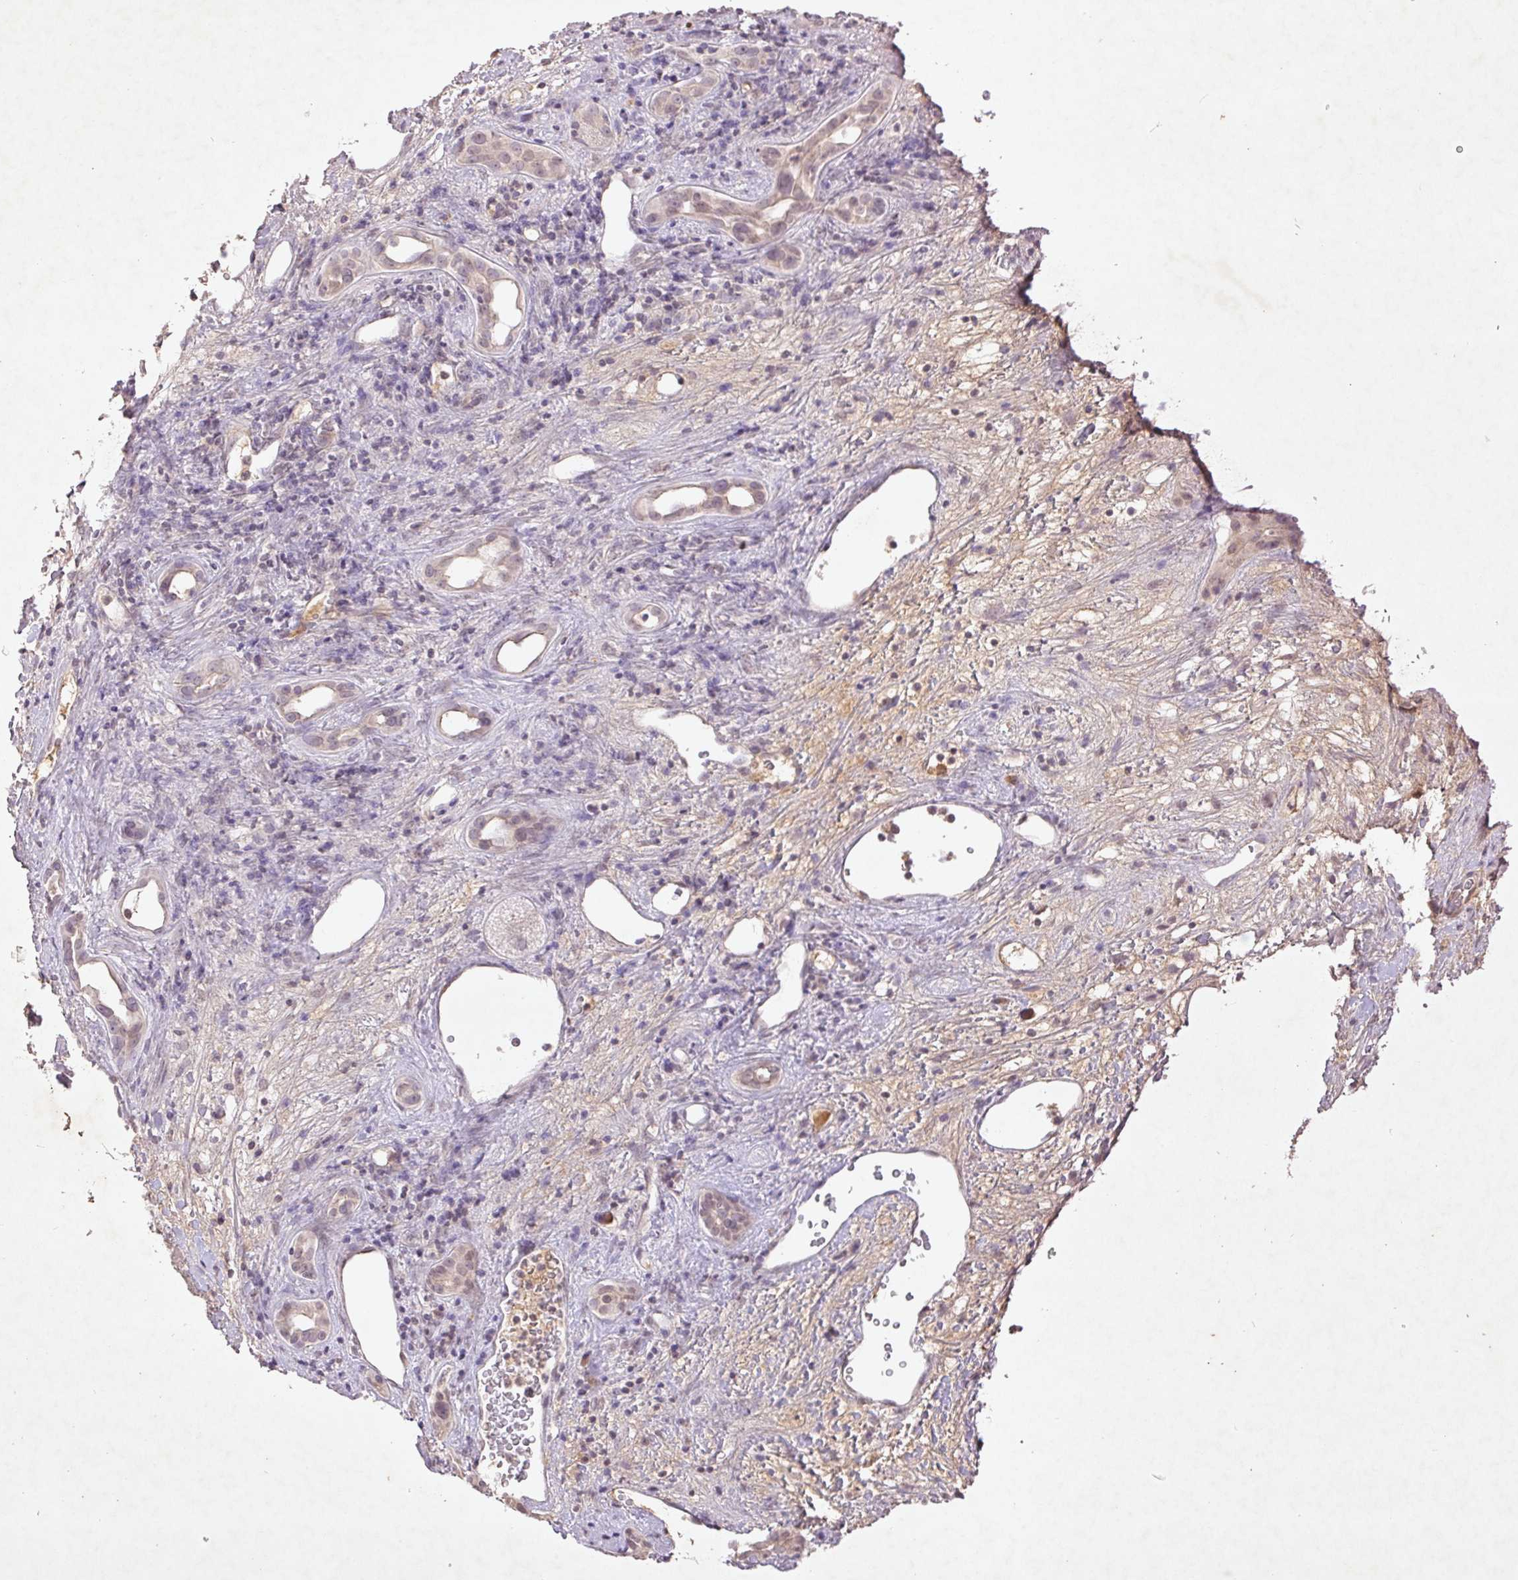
{"staining": {"intensity": "weak", "quantity": "<25%", "location": "nuclear"}, "tissue": "liver cancer", "cell_type": "Tumor cells", "image_type": "cancer", "snomed": [{"axis": "morphology", "description": "Carcinoma, Hepatocellular, NOS"}, {"axis": "topography", "description": "Liver"}], "caption": "Human hepatocellular carcinoma (liver) stained for a protein using immunohistochemistry exhibits no expression in tumor cells.", "gene": "FAM168B", "patient": {"sex": "female", "age": 73}}